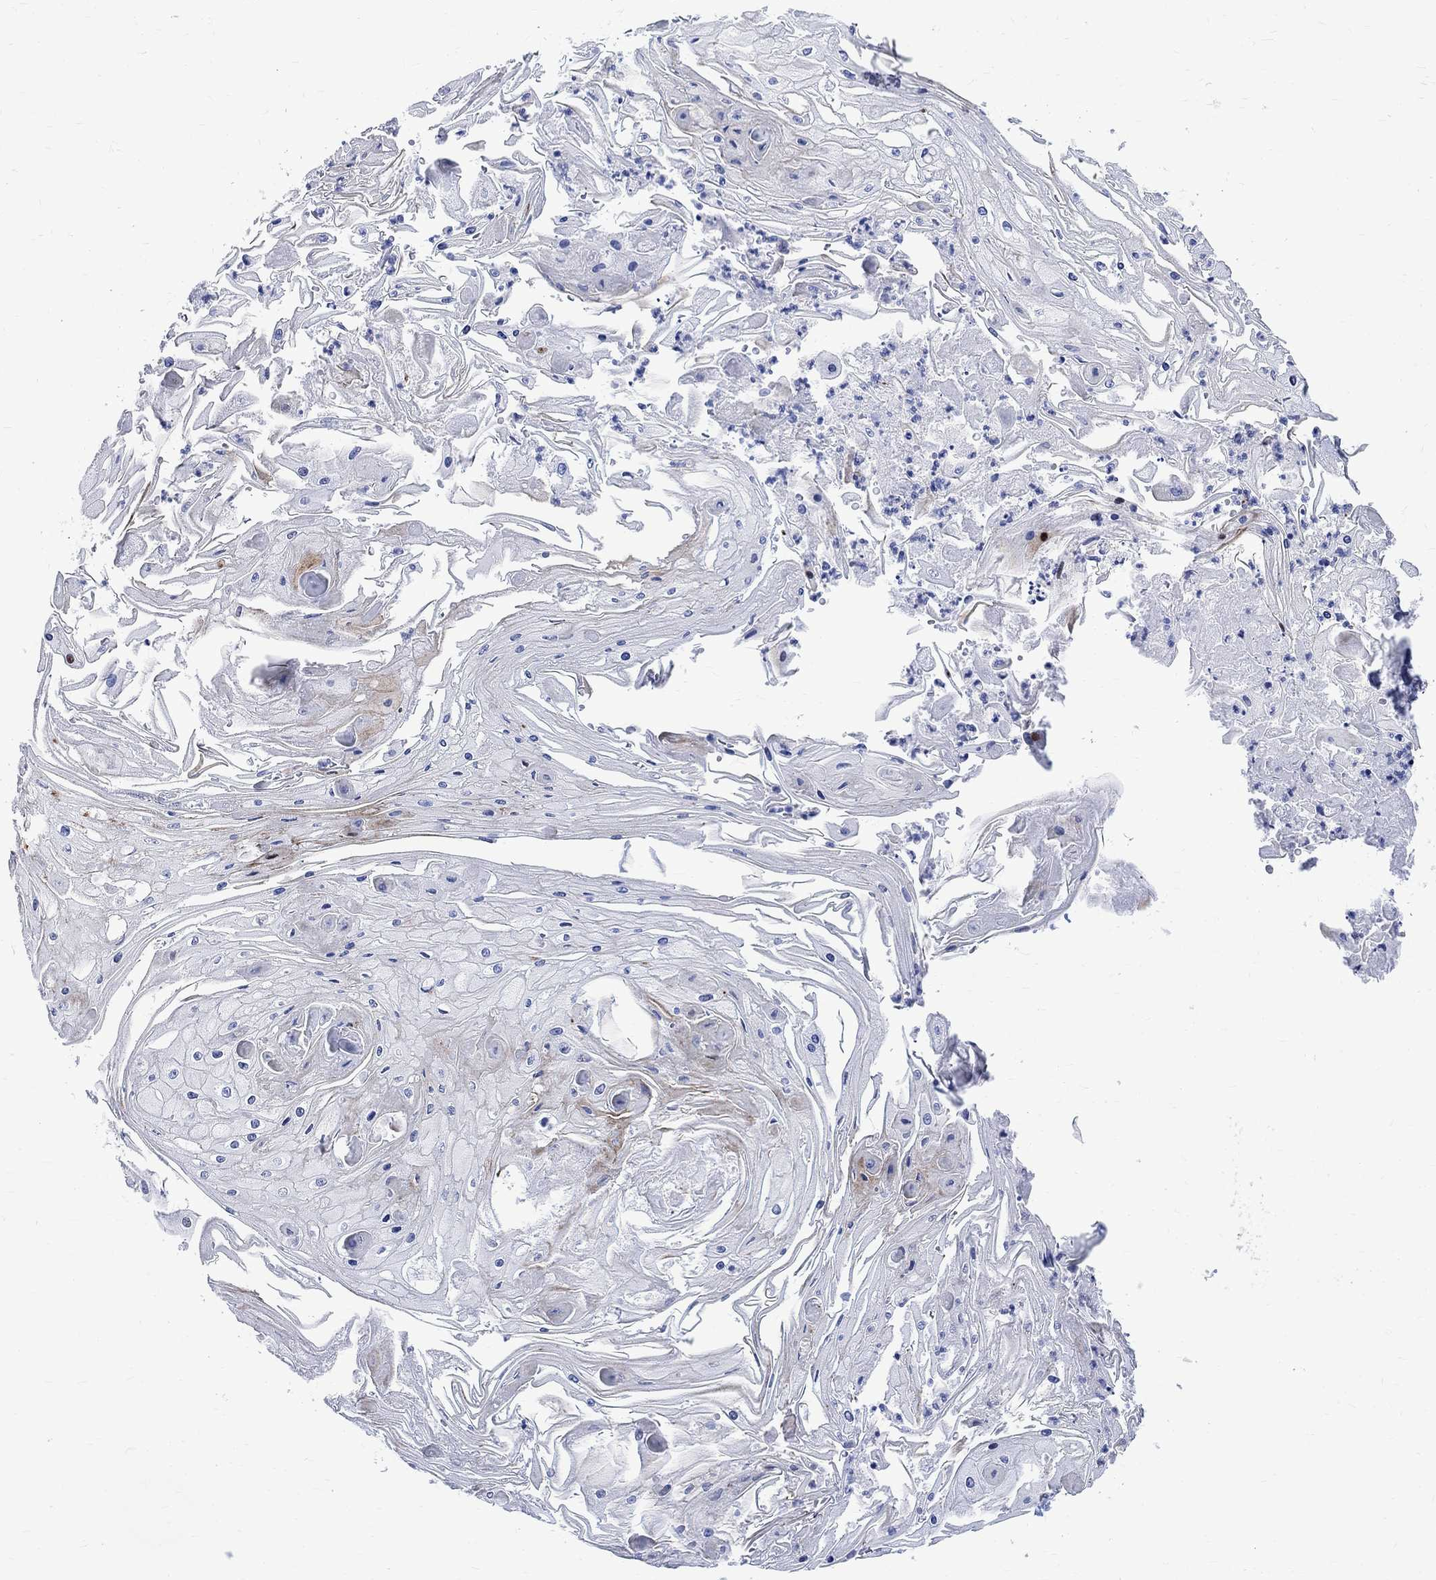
{"staining": {"intensity": "negative", "quantity": "none", "location": "none"}, "tissue": "skin cancer", "cell_type": "Tumor cells", "image_type": "cancer", "snomed": [{"axis": "morphology", "description": "Squamous cell carcinoma, NOS"}, {"axis": "topography", "description": "Skin"}], "caption": "An immunohistochemistry micrograph of squamous cell carcinoma (skin) is shown. There is no staining in tumor cells of squamous cell carcinoma (skin).", "gene": "PARVB", "patient": {"sex": "male", "age": 70}}